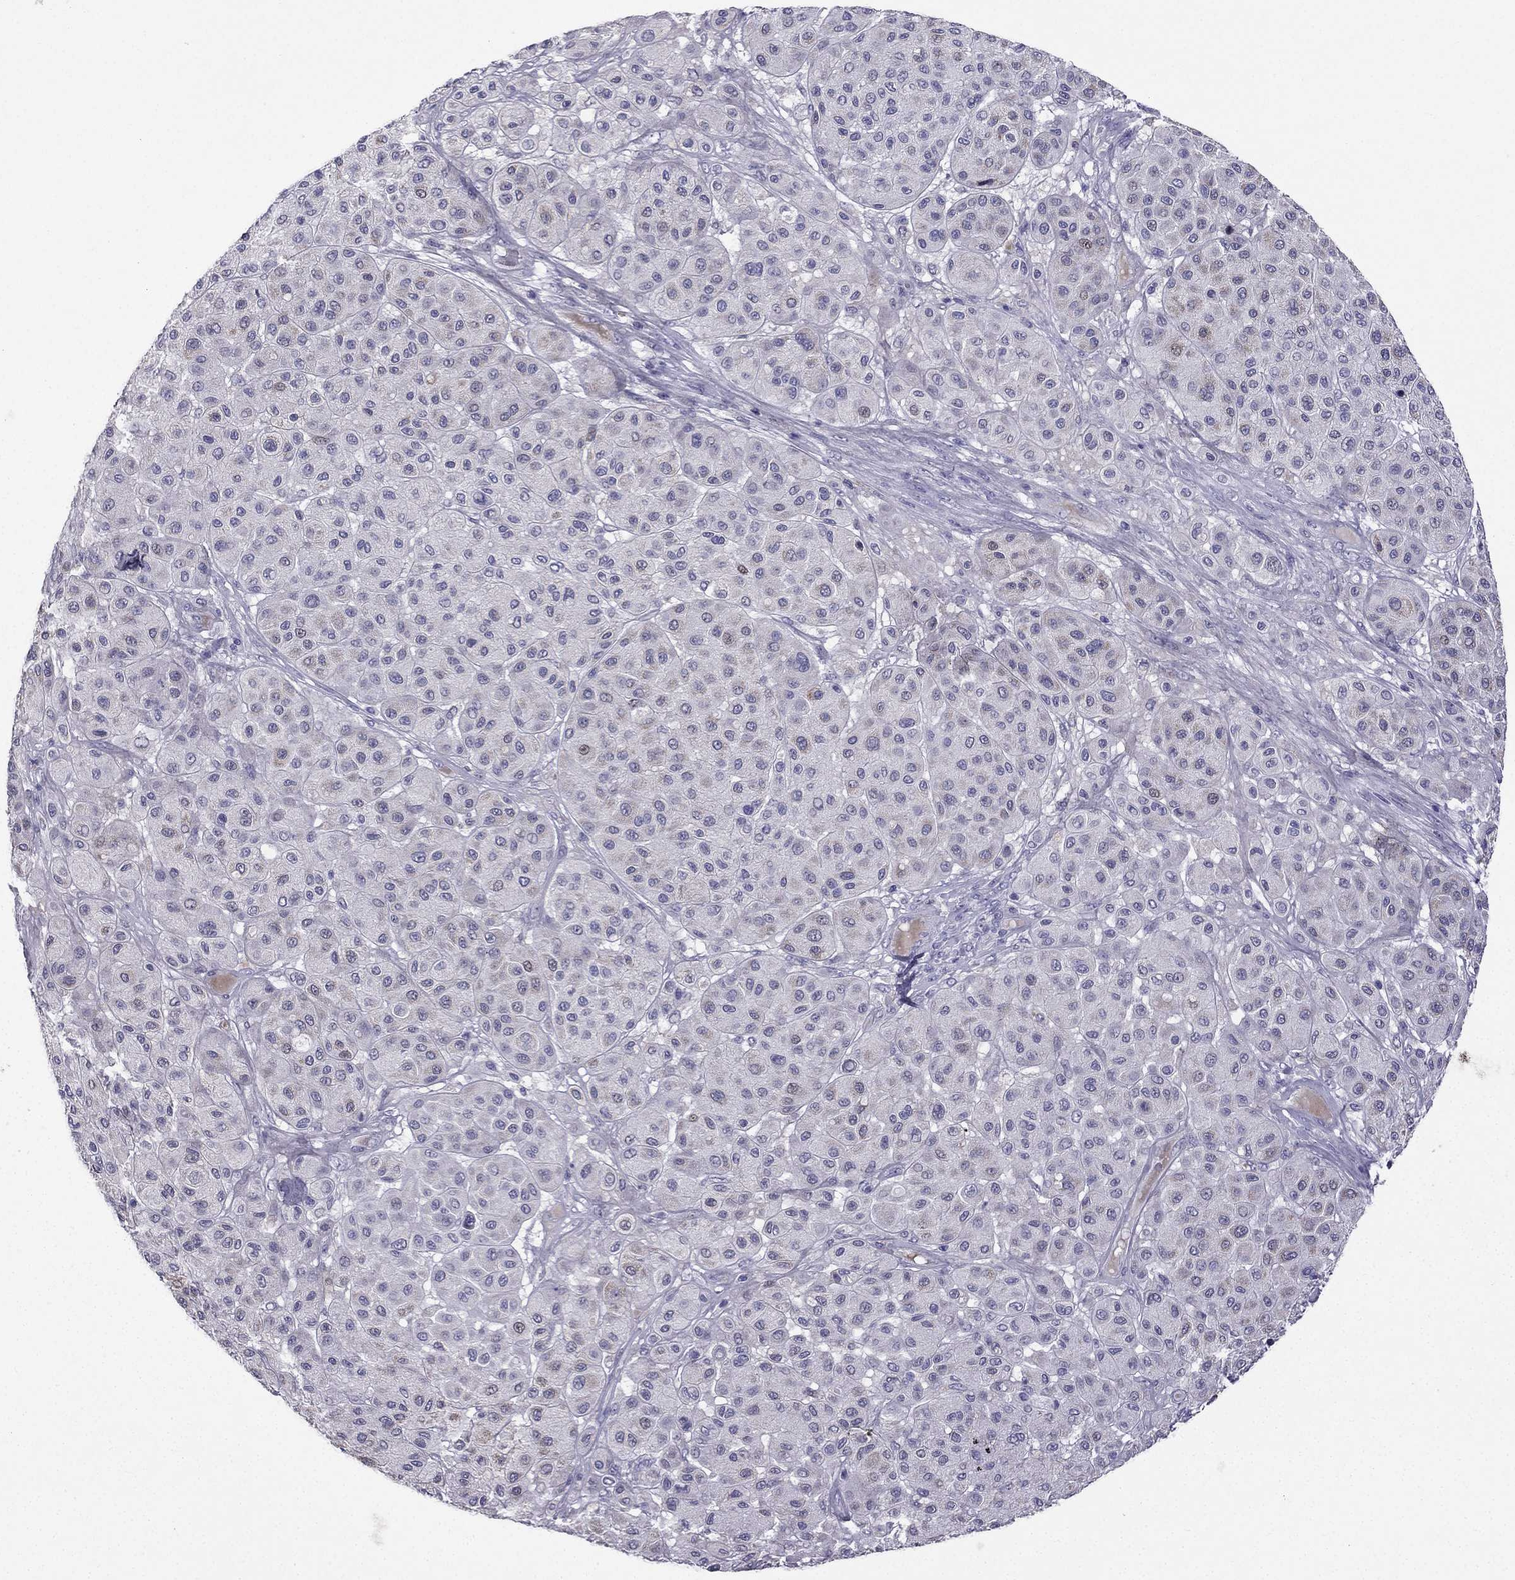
{"staining": {"intensity": "weak", "quantity": "<25%", "location": "cytoplasmic/membranous"}, "tissue": "melanoma", "cell_type": "Tumor cells", "image_type": "cancer", "snomed": [{"axis": "morphology", "description": "Malignant melanoma, Metastatic site"}, {"axis": "topography", "description": "Smooth muscle"}], "caption": "Immunohistochemical staining of melanoma displays no significant expression in tumor cells.", "gene": "UHRF1", "patient": {"sex": "male", "age": 41}}